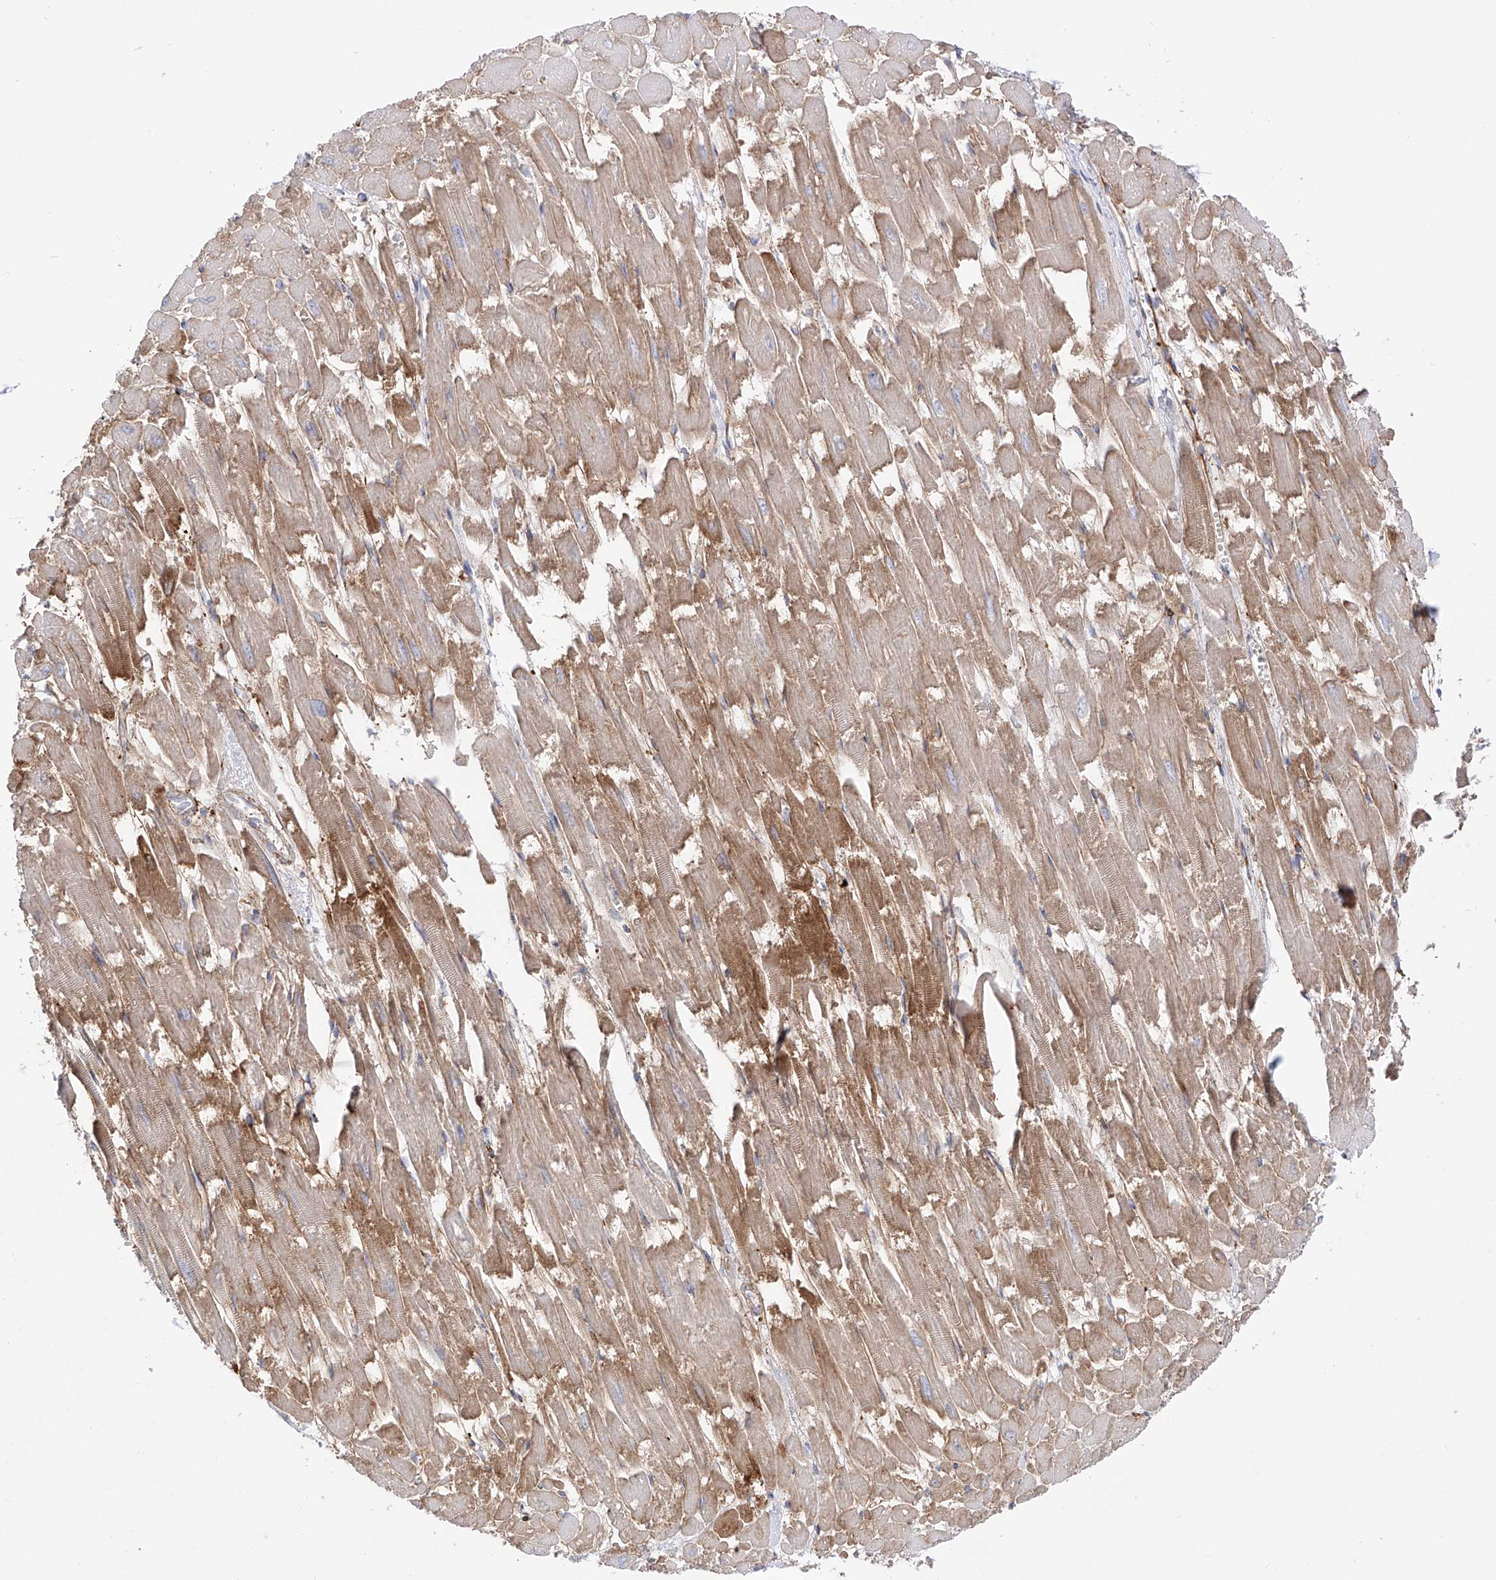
{"staining": {"intensity": "moderate", "quantity": "25%-75%", "location": "cytoplasmic/membranous"}, "tissue": "heart muscle", "cell_type": "Cardiomyocytes", "image_type": "normal", "snomed": [{"axis": "morphology", "description": "Normal tissue, NOS"}, {"axis": "topography", "description": "Heart"}], "caption": "An image of heart muscle stained for a protein displays moderate cytoplasmic/membranous brown staining in cardiomyocytes.", "gene": "LCA5", "patient": {"sex": "male", "age": 54}}